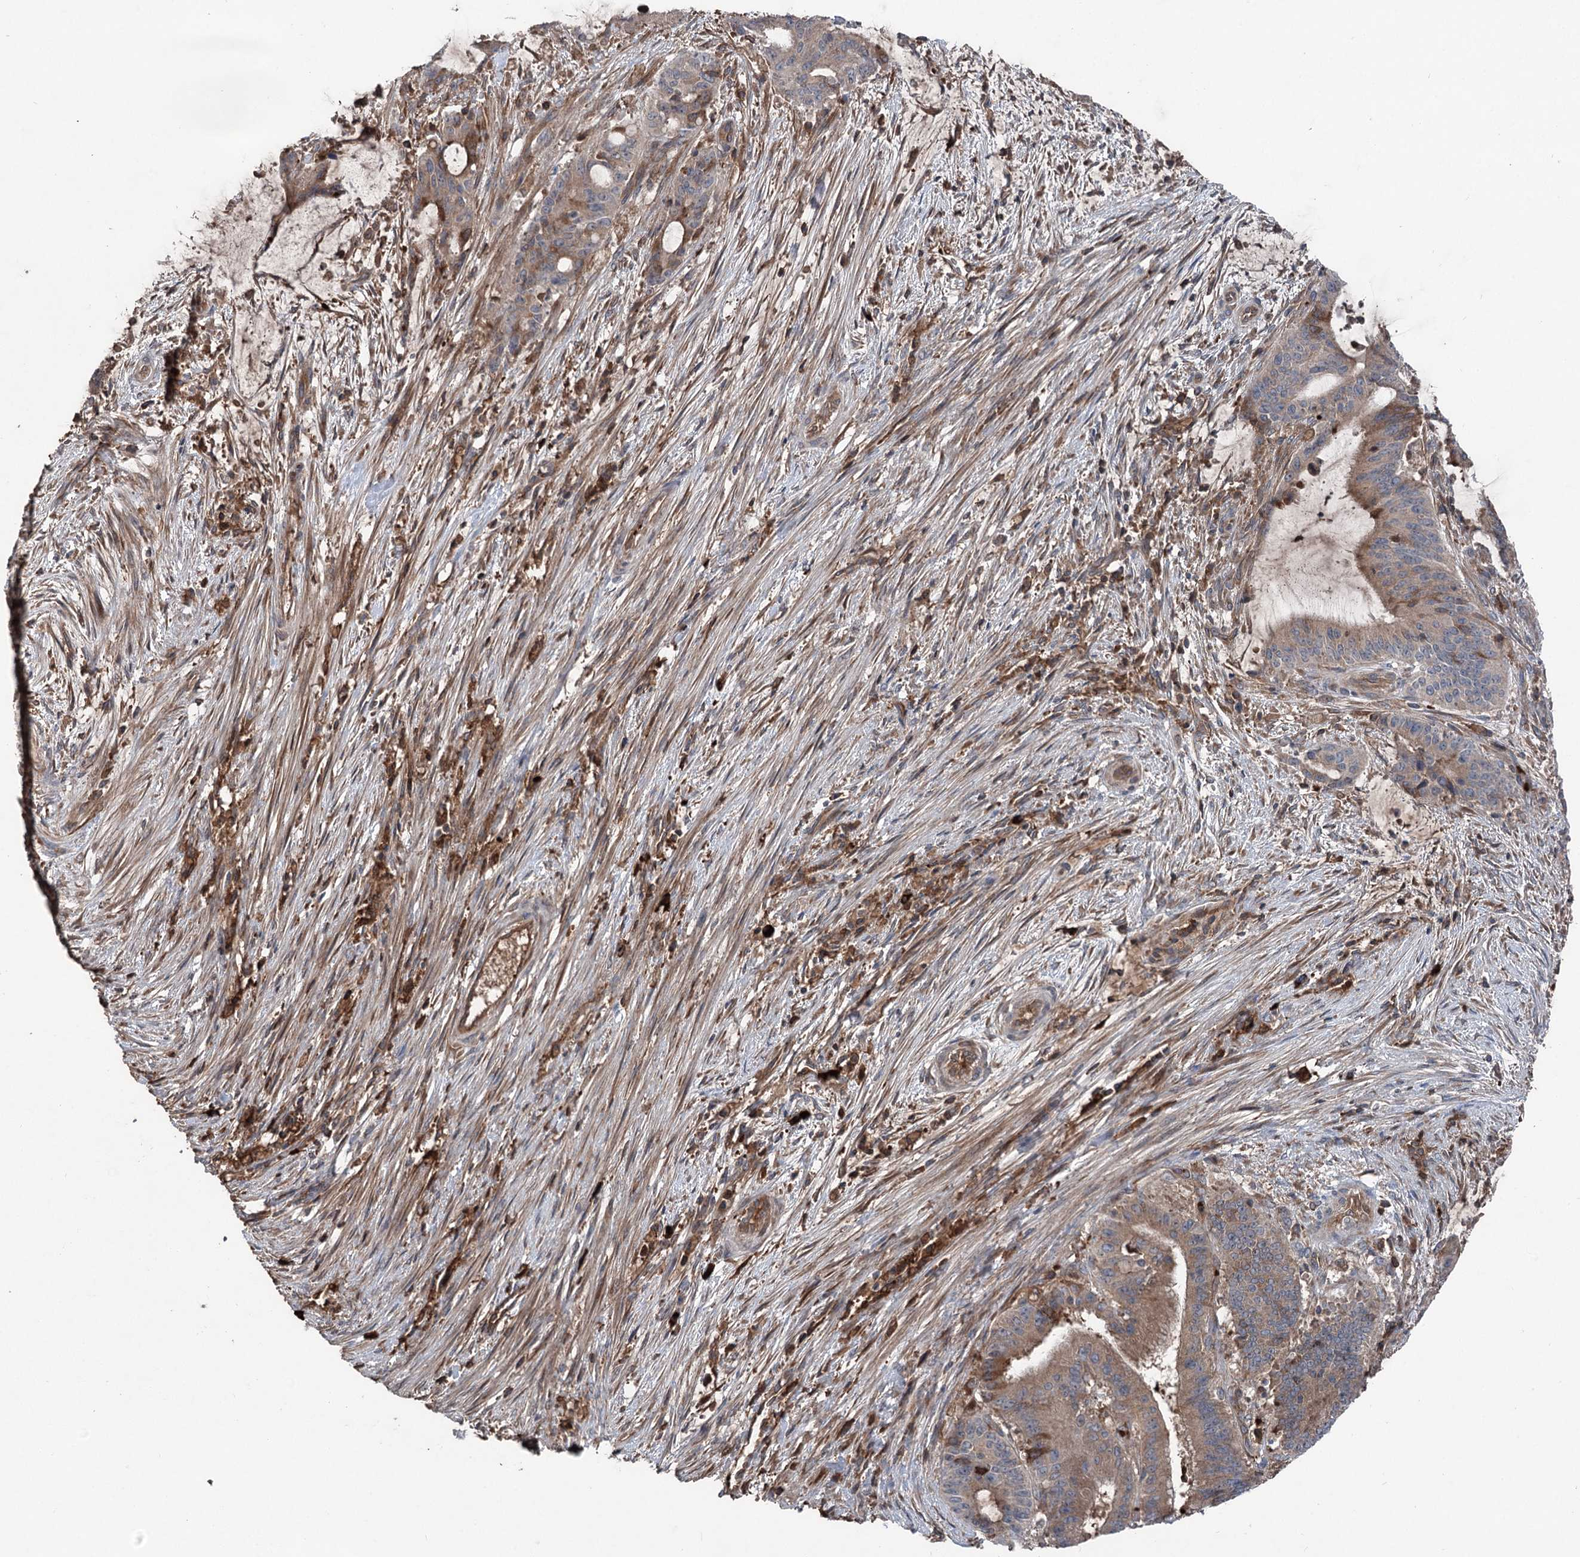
{"staining": {"intensity": "moderate", "quantity": ">75%", "location": "cytoplasmic/membranous"}, "tissue": "liver cancer", "cell_type": "Tumor cells", "image_type": "cancer", "snomed": [{"axis": "morphology", "description": "Normal tissue, NOS"}, {"axis": "morphology", "description": "Cholangiocarcinoma"}, {"axis": "topography", "description": "Liver"}, {"axis": "topography", "description": "Peripheral nerve tissue"}], "caption": "A photomicrograph showing moderate cytoplasmic/membranous expression in about >75% of tumor cells in liver cancer (cholangiocarcinoma), as visualized by brown immunohistochemical staining.", "gene": "PPP1R21", "patient": {"sex": "female", "age": 73}}